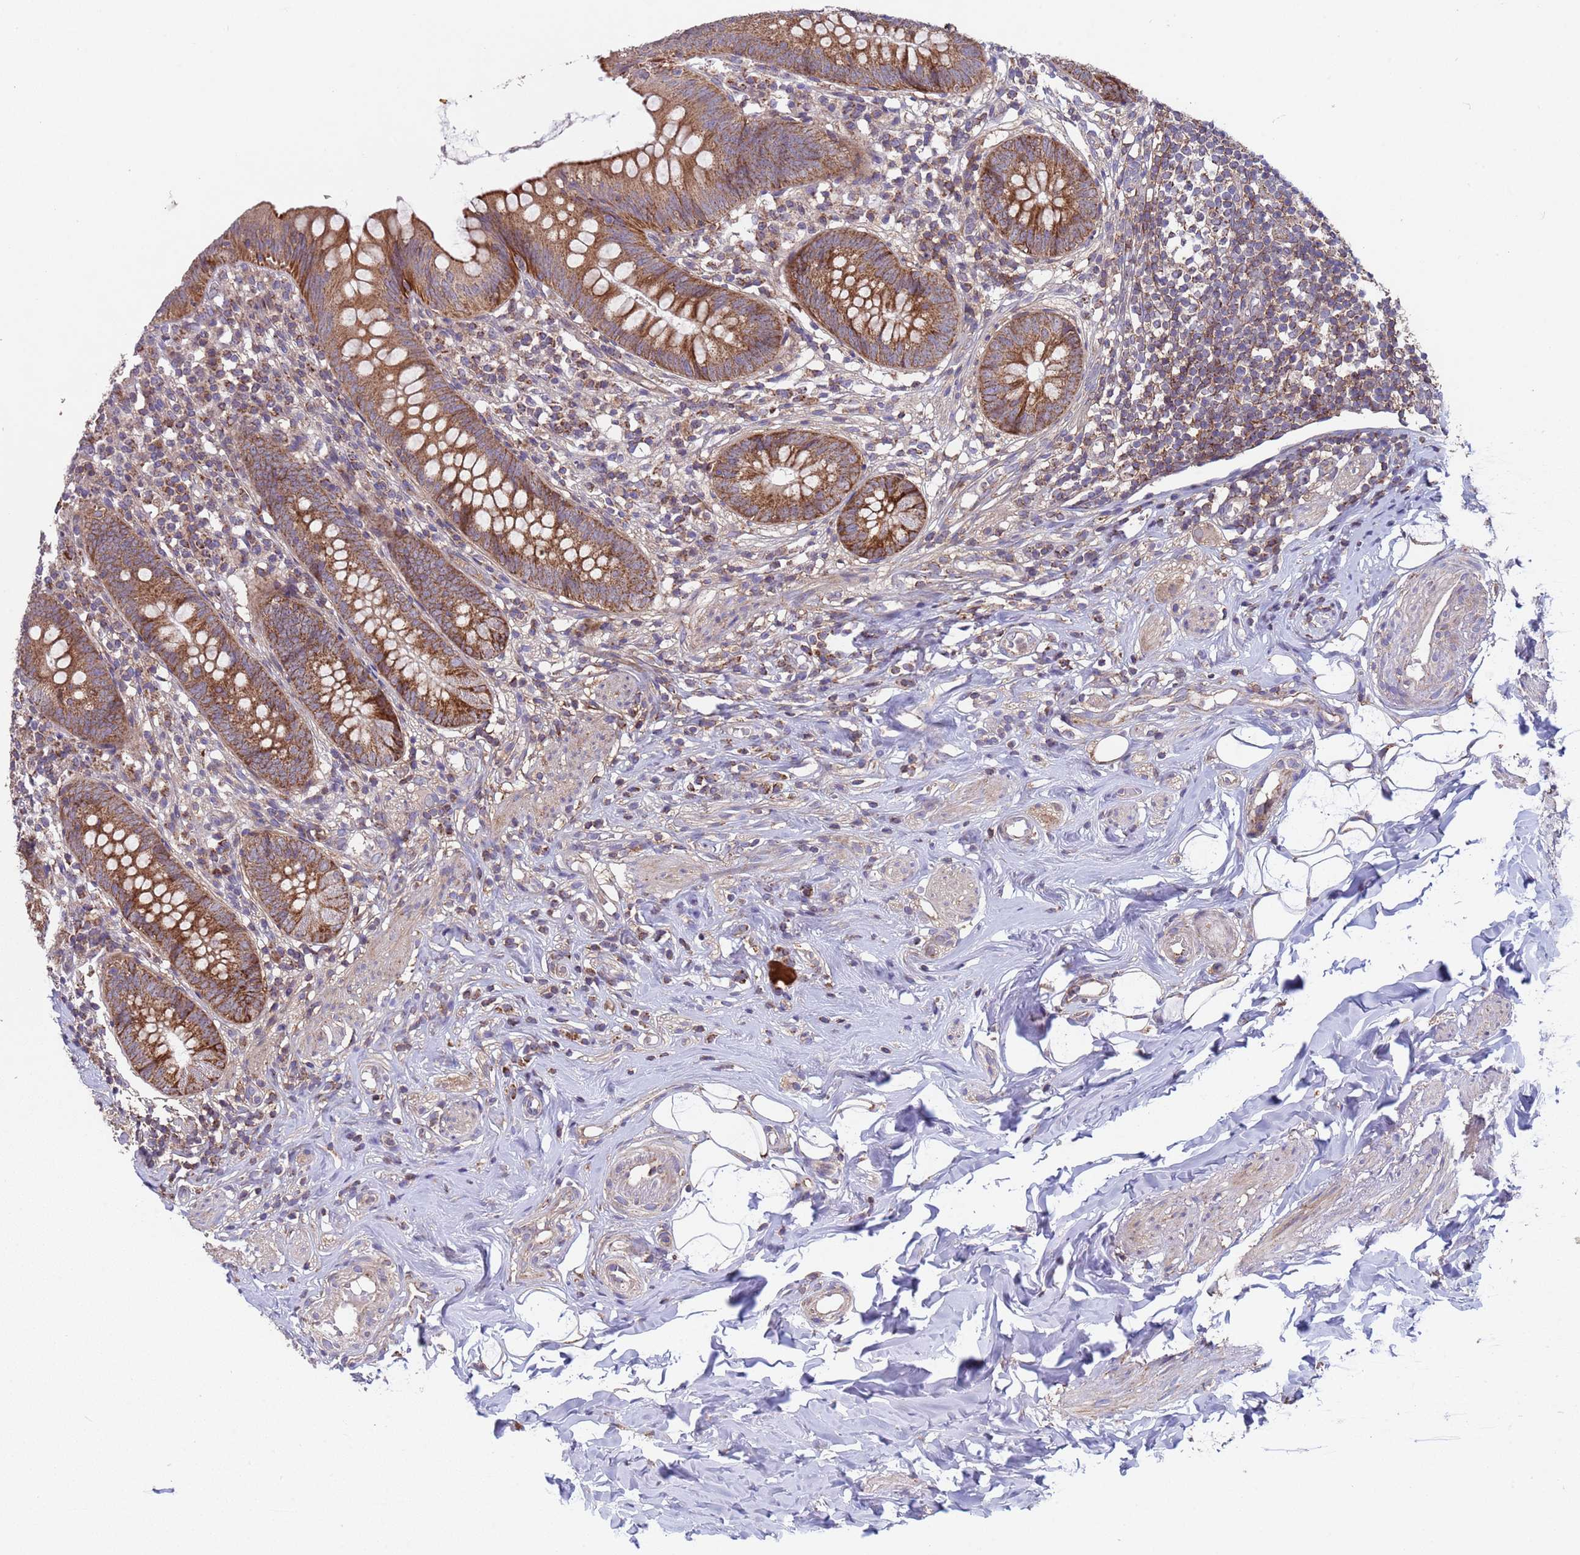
{"staining": {"intensity": "strong", "quantity": ">75%", "location": "cytoplasmic/membranous"}, "tissue": "appendix", "cell_type": "Glandular cells", "image_type": "normal", "snomed": [{"axis": "morphology", "description": "Normal tissue, NOS"}, {"axis": "topography", "description": "Appendix"}], "caption": "This histopathology image demonstrates normal appendix stained with IHC to label a protein in brown. The cytoplasmic/membranous of glandular cells show strong positivity for the protein. Nuclei are counter-stained blue.", "gene": "ACAD8", "patient": {"sex": "female", "age": 62}}